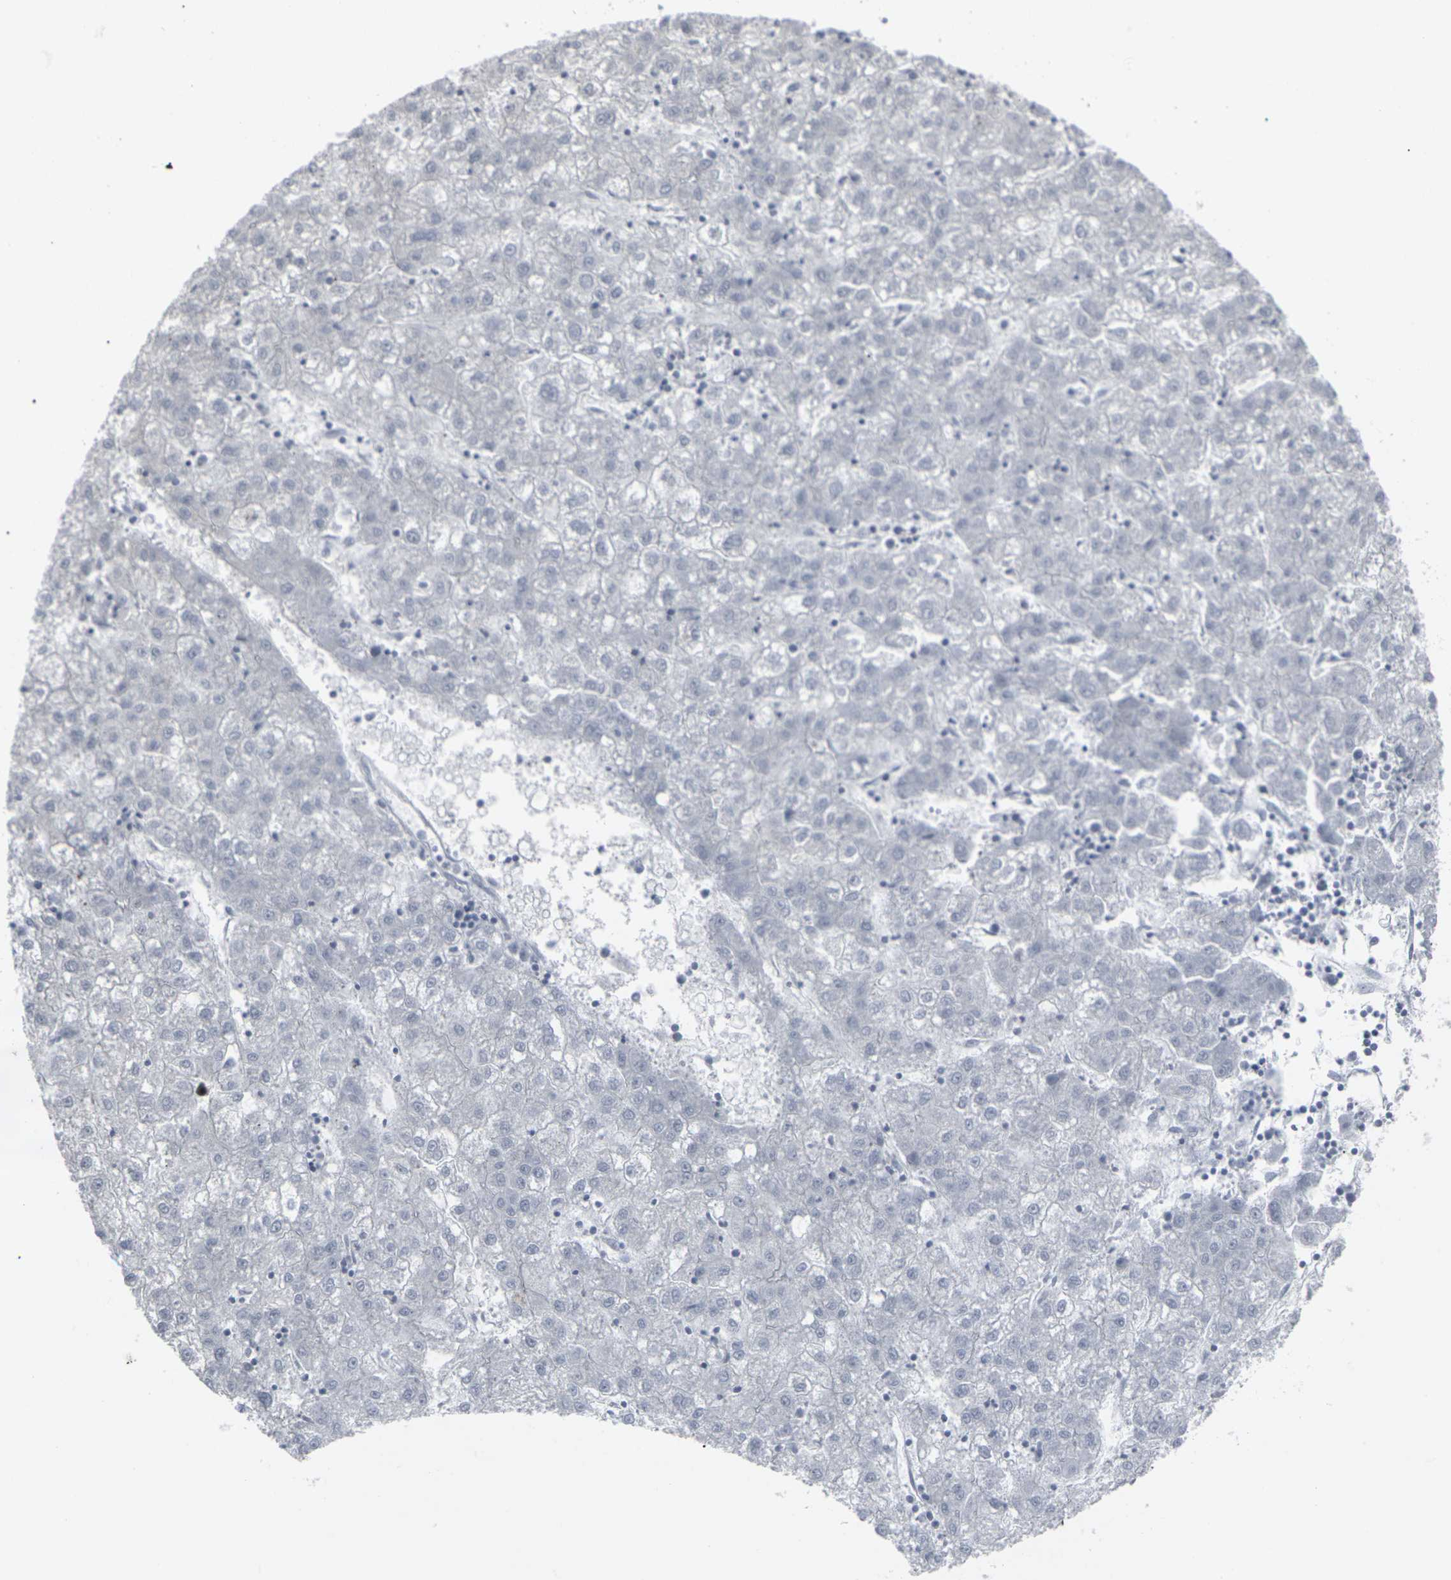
{"staining": {"intensity": "negative", "quantity": "none", "location": "none"}, "tissue": "liver cancer", "cell_type": "Tumor cells", "image_type": "cancer", "snomed": [{"axis": "morphology", "description": "Carcinoma, Hepatocellular, NOS"}, {"axis": "topography", "description": "Liver"}], "caption": "Immunohistochemistry (IHC) of liver cancer displays no positivity in tumor cells.", "gene": "APOBEC2", "patient": {"sex": "male", "age": 72}}